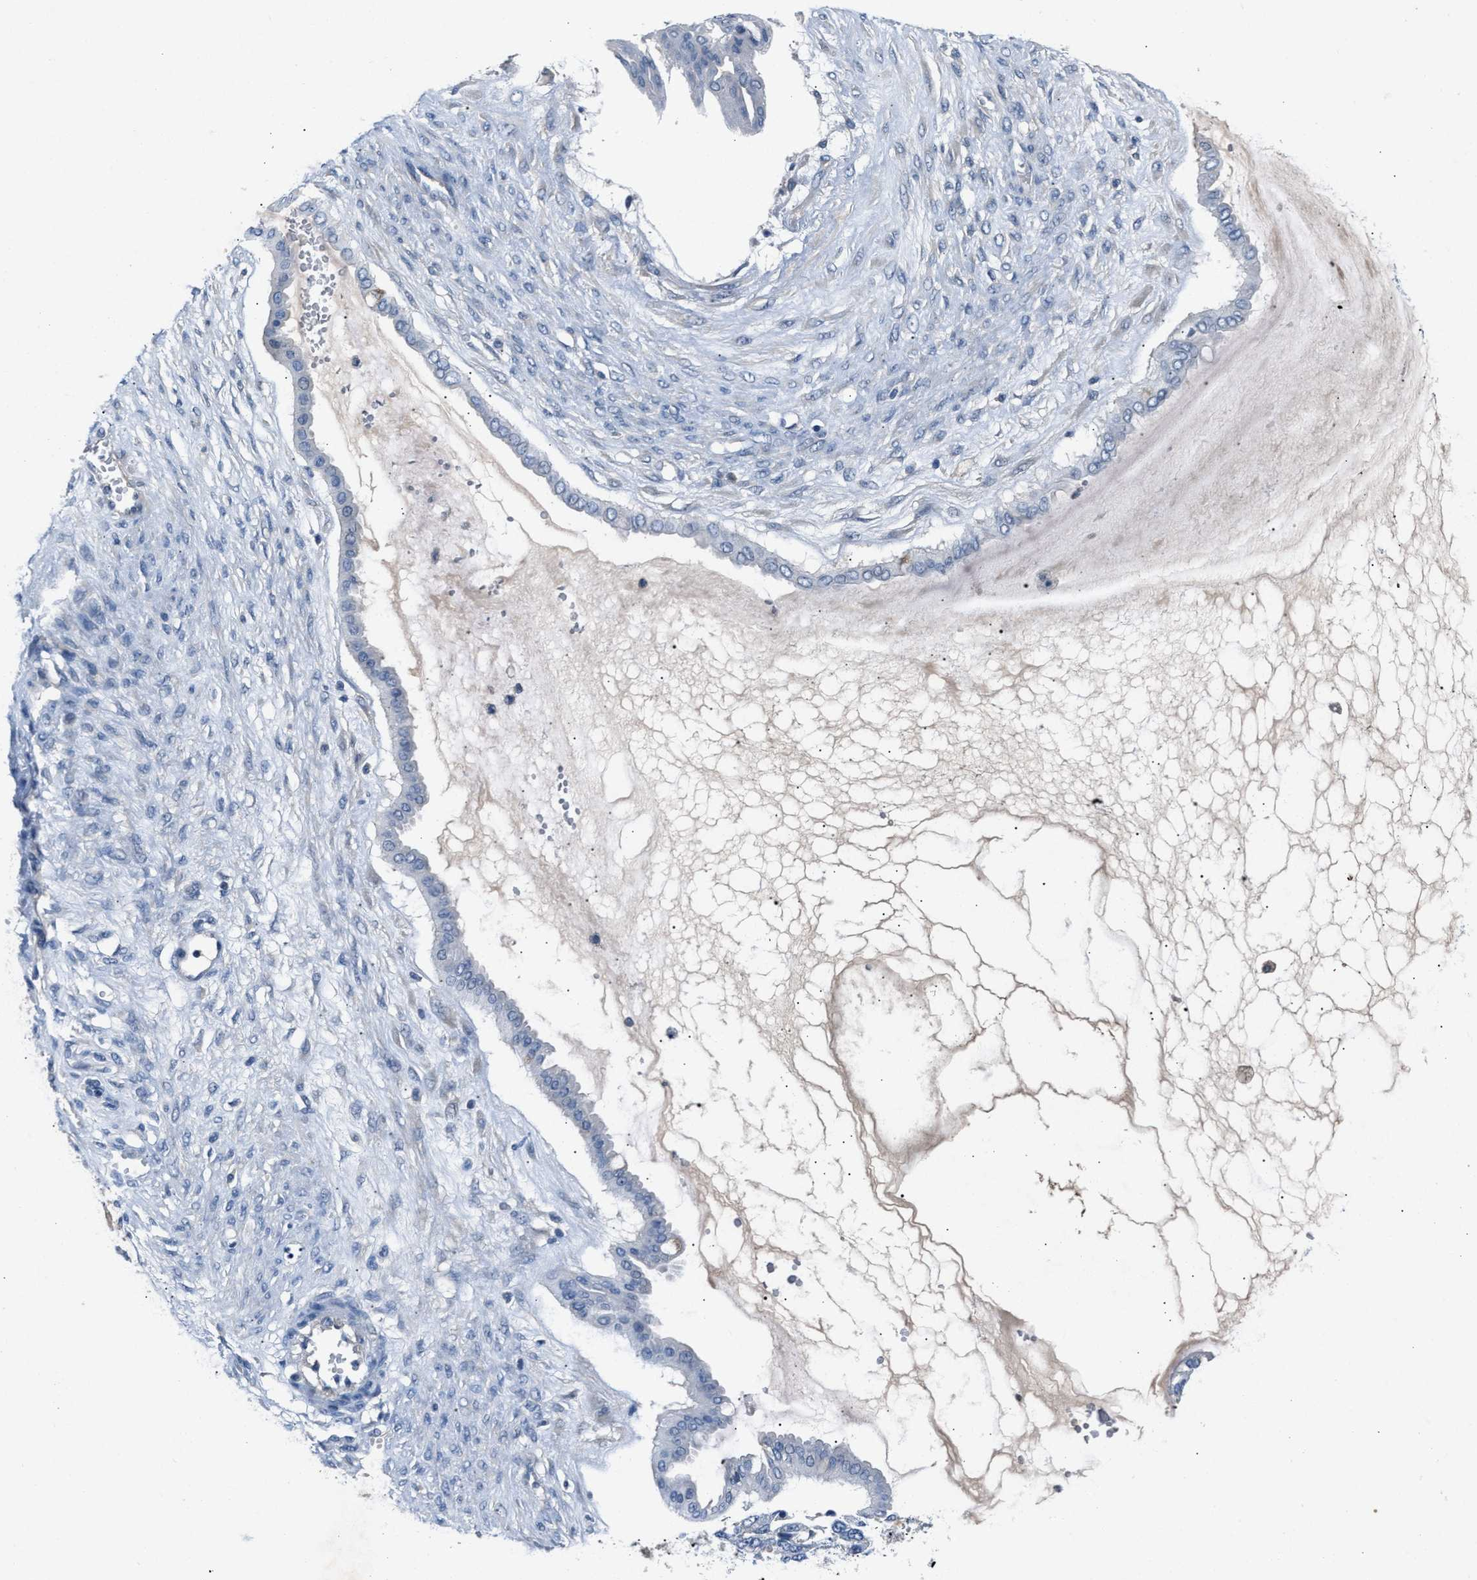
{"staining": {"intensity": "negative", "quantity": "none", "location": "none"}, "tissue": "ovarian cancer", "cell_type": "Tumor cells", "image_type": "cancer", "snomed": [{"axis": "morphology", "description": "Cystadenocarcinoma, mucinous, NOS"}, {"axis": "topography", "description": "Ovary"}], "caption": "The immunohistochemistry (IHC) photomicrograph has no significant staining in tumor cells of ovarian cancer tissue.", "gene": "DNAAF5", "patient": {"sex": "female", "age": 73}}